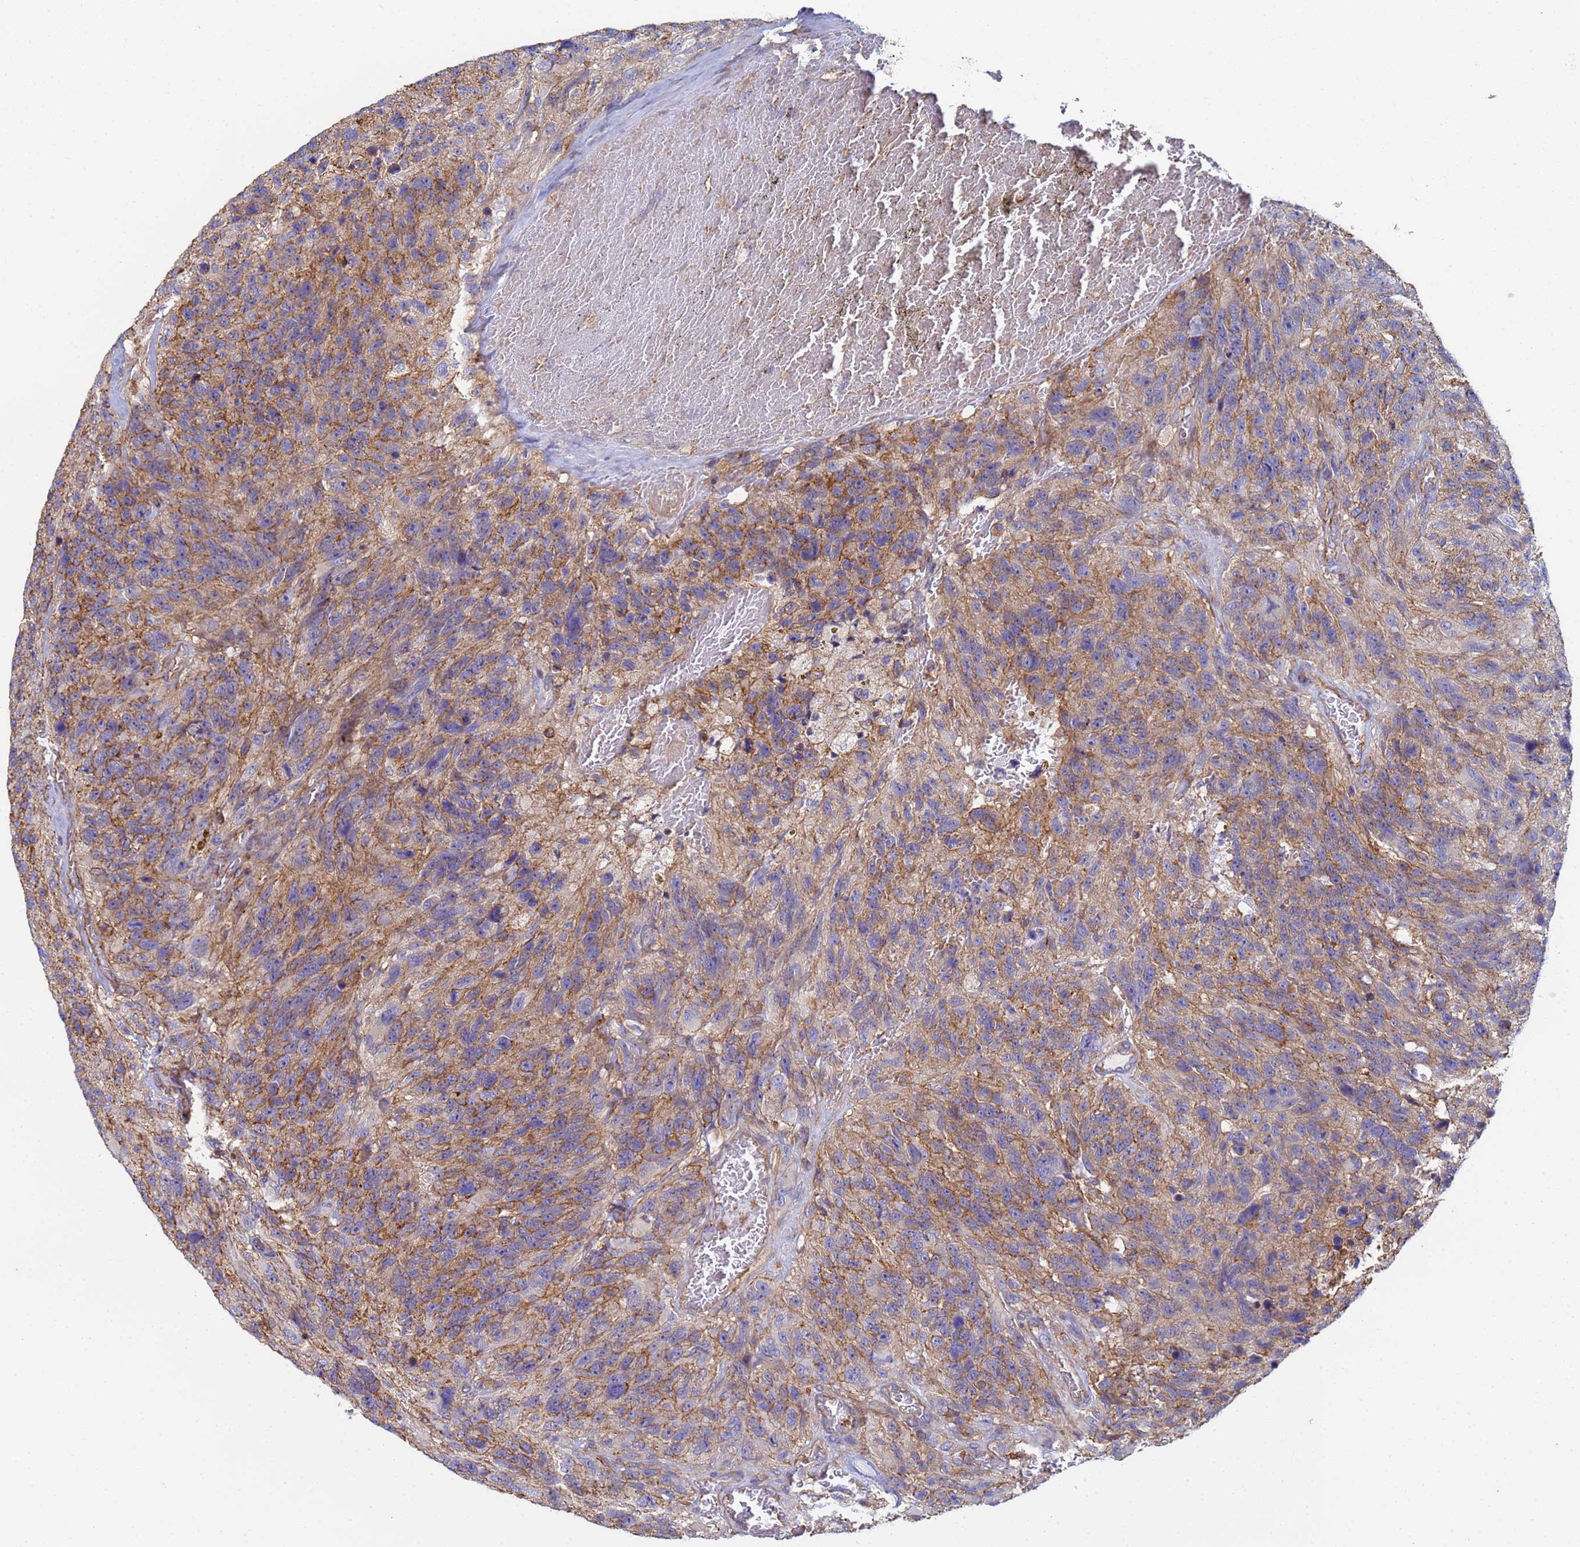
{"staining": {"intensity": "moderate", "quantity": "25%-75%", "location": "cytoplasmic/membranous"}, "tissue": "glioma", "cell_type": "Tumor cells", "image_type": "cancer", "snomed": [{"axis": "morphology", "description": "Glioma, malignant, High grade"}, {"axis": "topography", "description": "Brain"}], "caption": "A photomicrograph of human glioma stained for a protein shows moderate cytoplasmic/membranous brown staining in tumor cells.", "gene": "ZNG1B", "patient": {"sex": "male", "age": 69}}